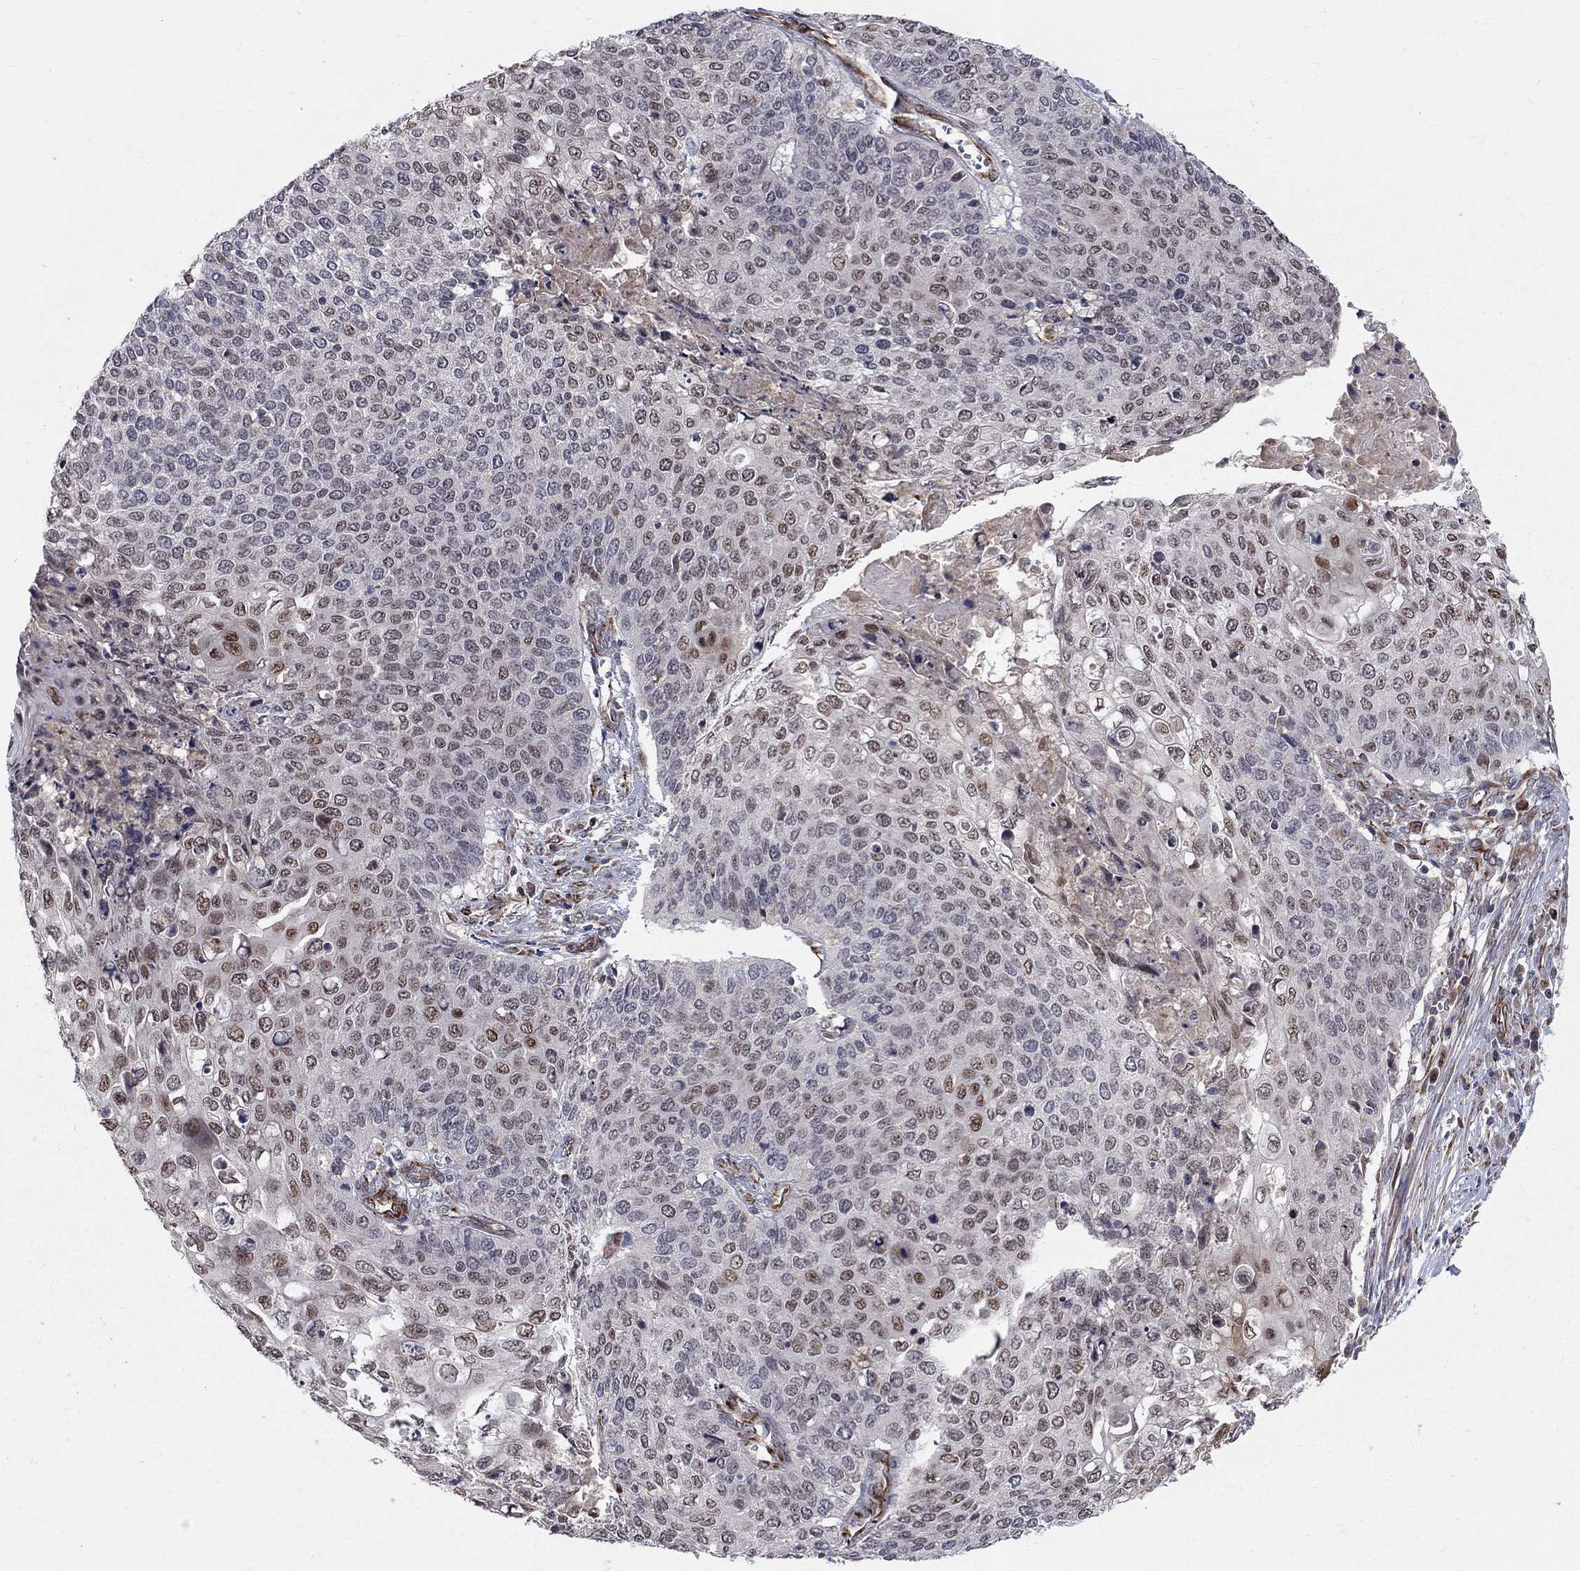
{"staining": {"intensity": "moderate", "quantity": "<25%", "location": "nuclear"}, "tissue": "cervical cancer", "cell_type": "Tumor cells", "image_type": "cancer", "snomed": [{"axis": "morphology", "description": "Squamous cell carcinoma, NOS"}, {"axis": "topography", "description": "Cervix"}], "caption": "Tumor cells demonstrate moderate nuclear positivity in about <25% of cells in cervical cancer (squamous cell carcinoma). The protein is stained brown, and the nuclei are stained in blue (DAB IHC with brightfield microscopy, high magnification).", "gene": "MSRA", "patient": {"sex": "female", "age": 39}}